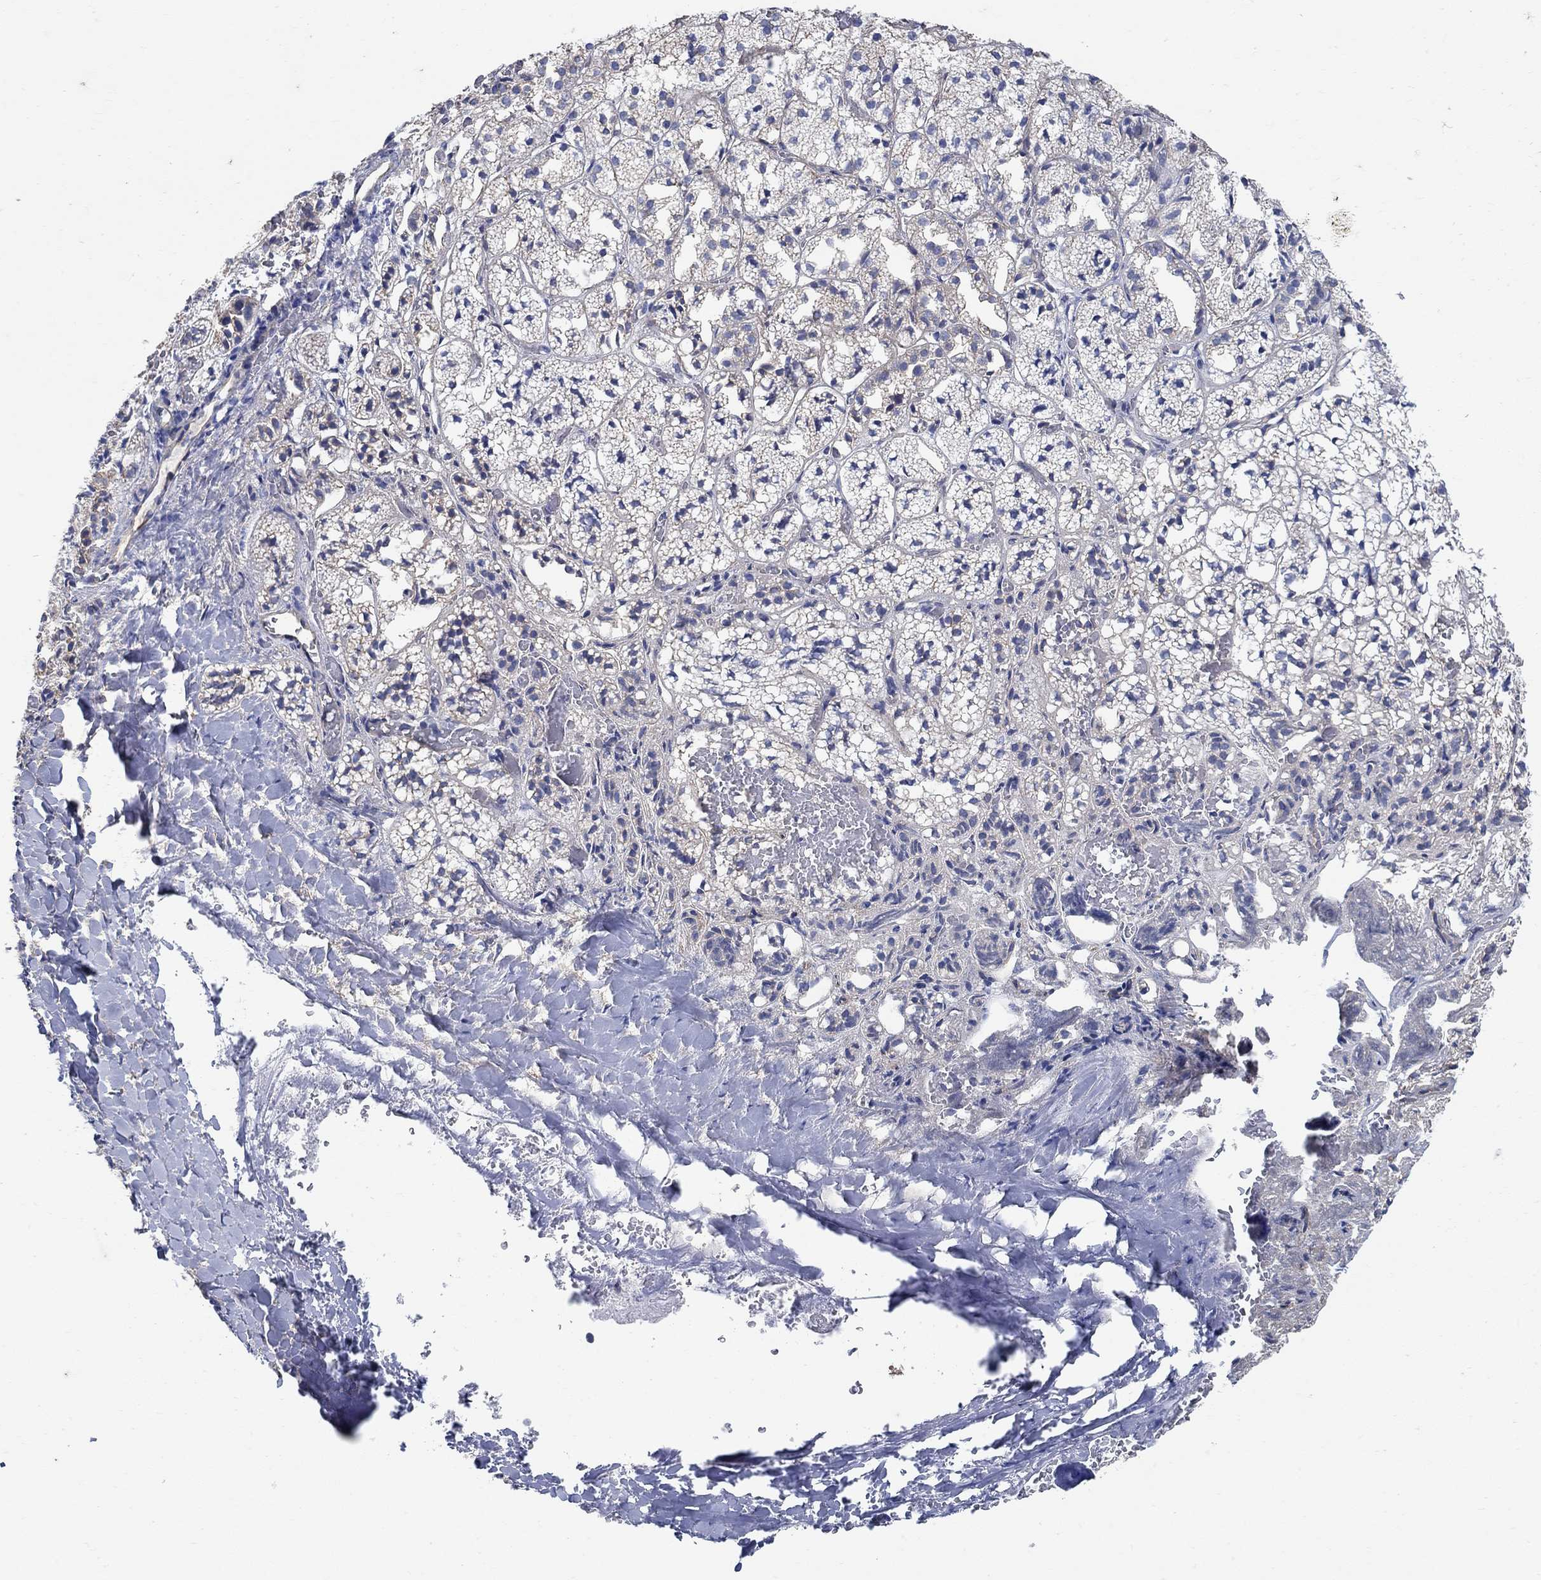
{"staining": {"intensity": "weak", "quantity": "25%-75%", "location": "cytoplasmic/membranous"}, "tissue": "adrenal gland", "cell_type": "Glandular cells", "image_type": "normal", "snomed": [{"axis": "morphology", "description": "Normal tissue, NOS"}, {"axis": "topography", "description": "Adrenal gland"}], "caption": "Weak cytoplasmic/membranous protein staining is seen in about 25%-75% of glandular cells in adrenal gland. (IHC, brightfield microscopy, high magnification).", "gene": "TMEM198", "patient": {"sex": "male", "age": 53}}